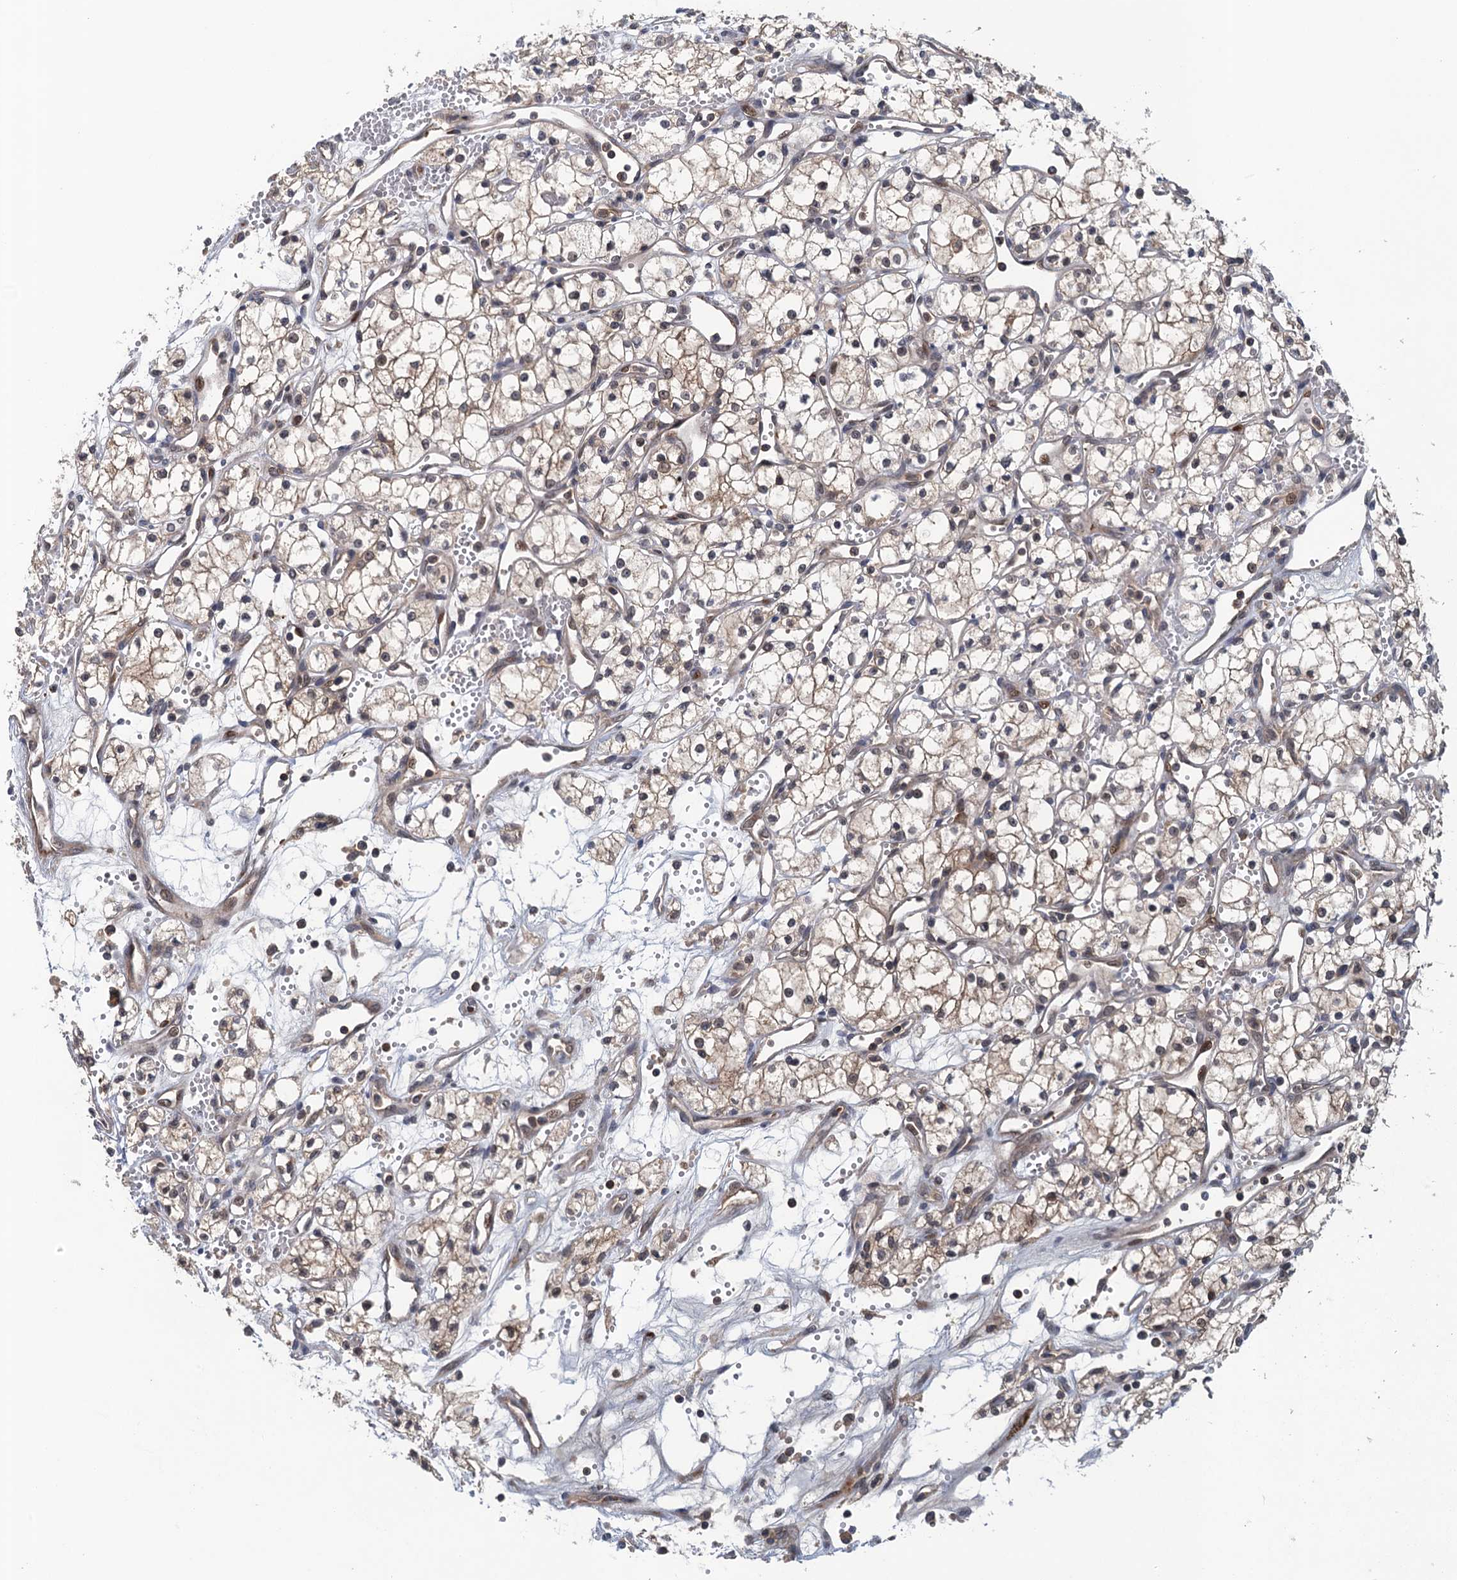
{"staining": {"intensity": "weak", "quantity": "25%-75%", "location": "cytoplasmic/membranous"}, "tissue": "renal cancer", "cell_type": "Tumor cells", "image_type": "cancer", "snomed": [{"axis": "morphology", "description": "Adenocarcinoma, NOS"}, {"axis": "topography", "description": "Kidney"}], "caption": "Immunohistochemical staining of adenocarcinoma (renal) displays low levels of weak cytoplasmic/membranous protein staining in approximately 25%-75% of tumor cells.", "gene": "RNF165", "patient": {"sex": "male", "age": 59}}